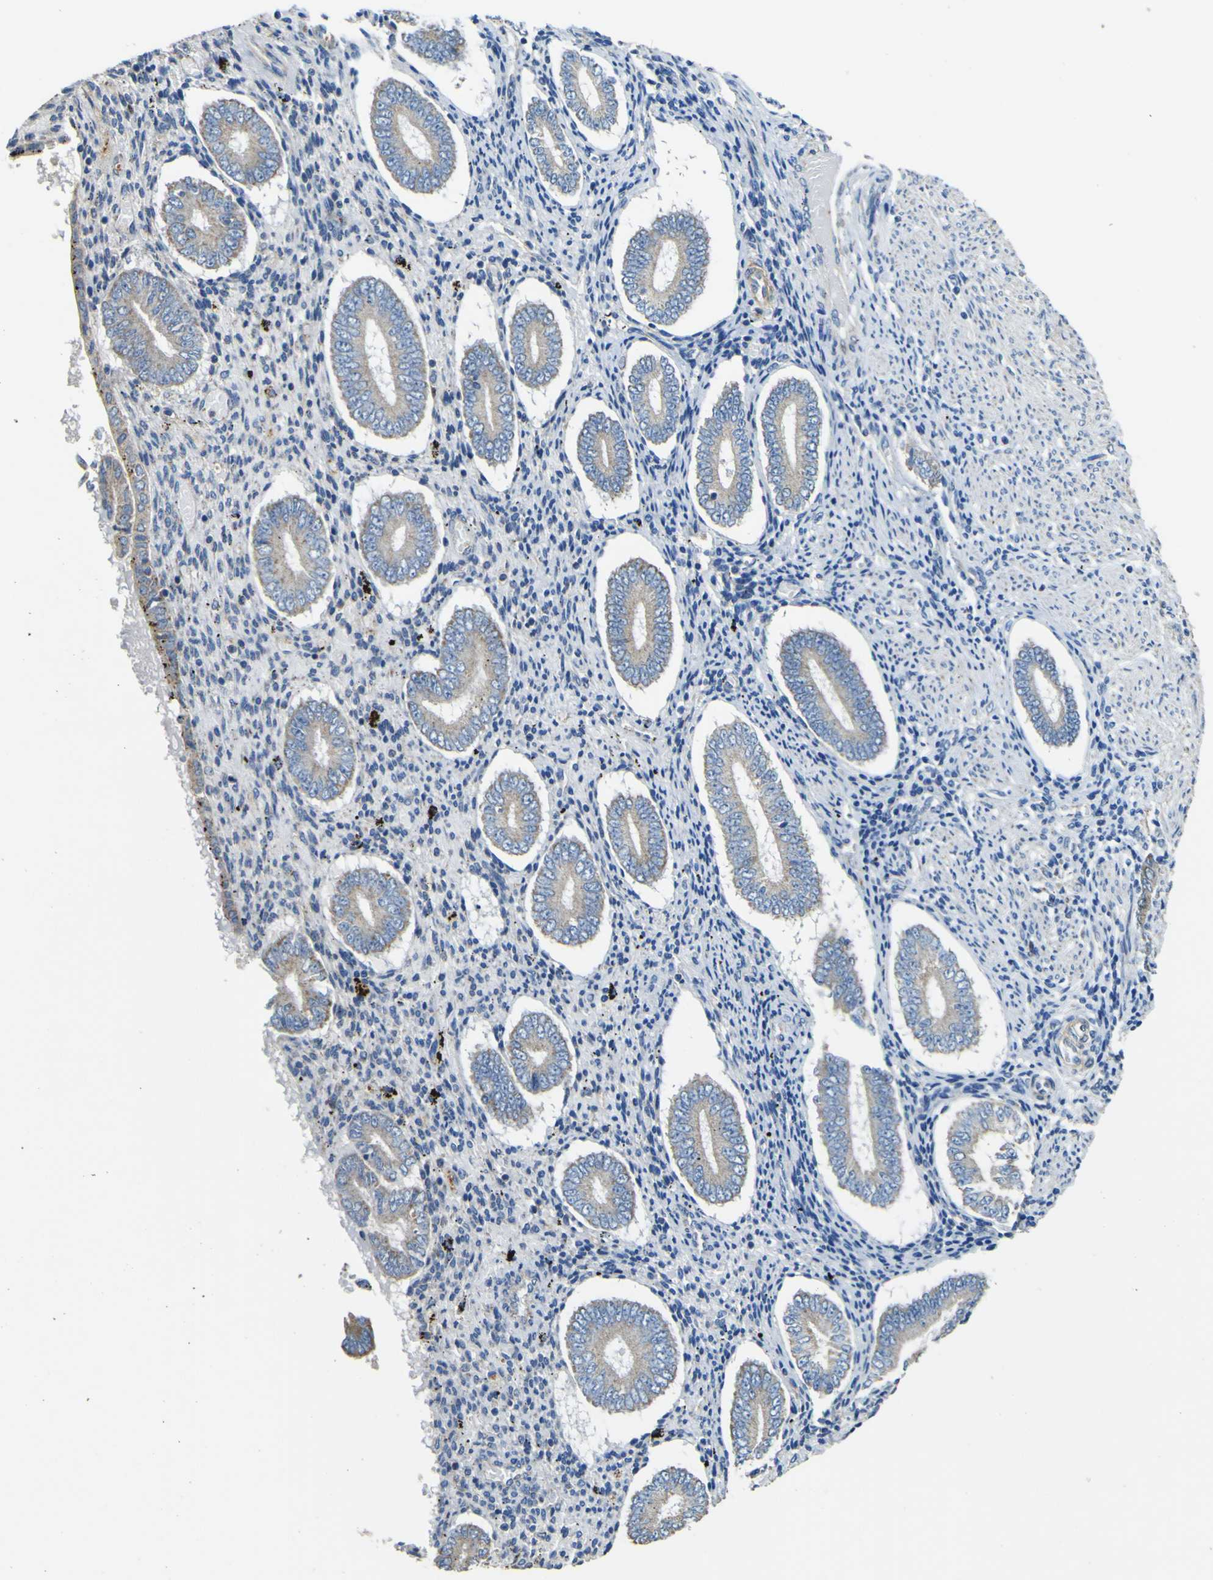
{"staining": {"intensity": "negative", "quantity": "none", "location": "none"}, "tissue": "endometrium", "cell_type": "Cells in endometrial stroma", "image_type": "normal", "snomed": [{"axis": "morphology", "description": "Normal tissue, NOS"}, {"axis": "topography", "description": "Endometrium"}], "caption": "High power microscopy micrograph of an immunohistochemistry (IHC) image of unremarkable endometrium, revealing no significant staining in cells in endometrial stroma.", "gene": "ALDH18A1", "patient": {"sex": "female", "age": 42}}